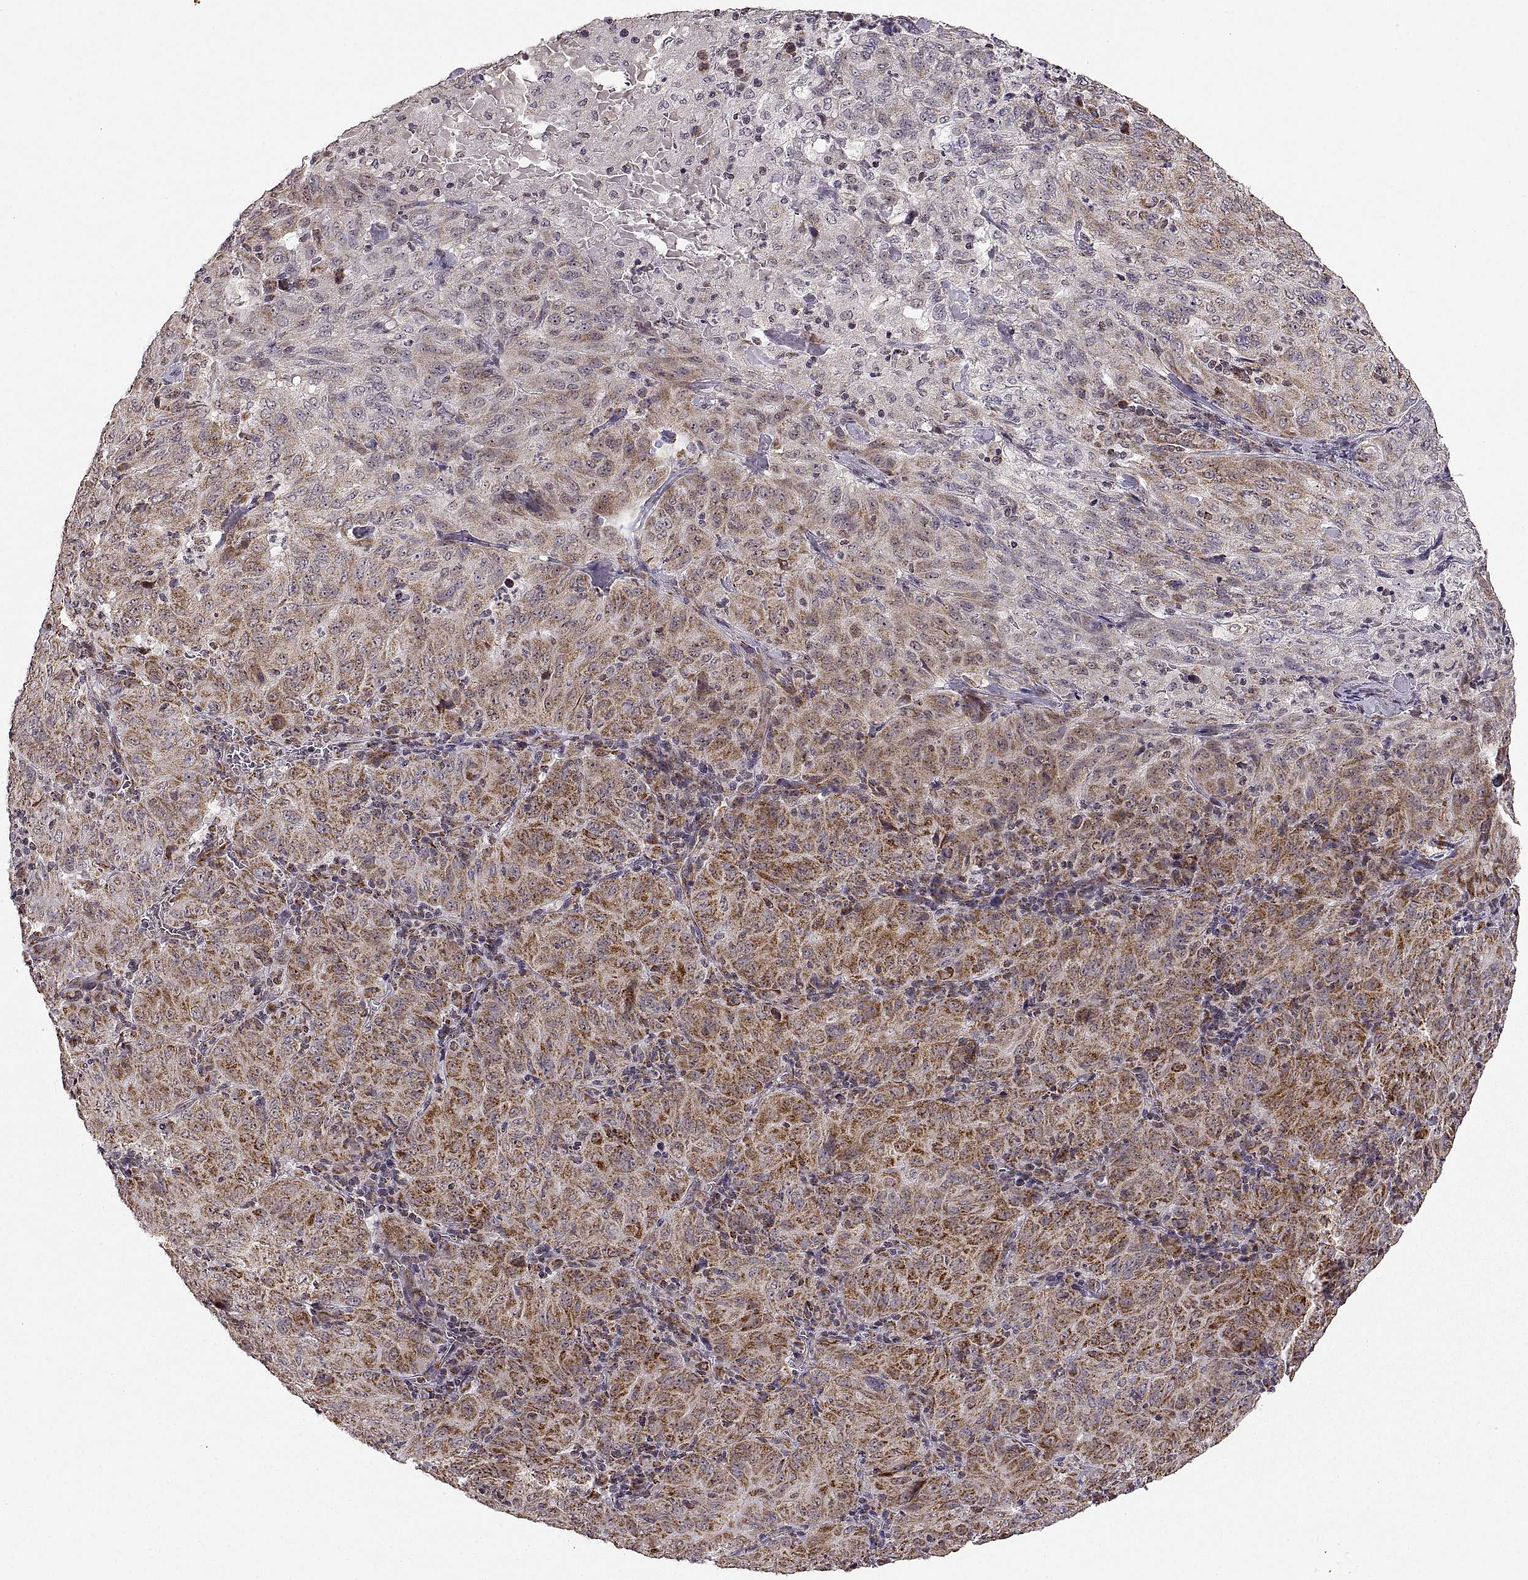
{"staining": {"intensity": "moderate", "quantity": ">75%", "location": "cytoplasmic/membranous"}, "tissue": "pancreatic cancer", "cell_type": "Tumor cells", "image_type": "cancer", "snomed": [{"axis": "morphology", "description": "Adenocarcinoma, NOS"}, {"axis": "topography", "description": "Pancreas"}], "caption": "Pancreatic cancer (adenocarcinoma) stained with immunohistochemistry (IHC) exhibits moderate cytoplasmic/membranous positivity in approximately >75% of tumor cells.", "gene": "MANBAL", "patient": {"sex": "male", "age": 63}}